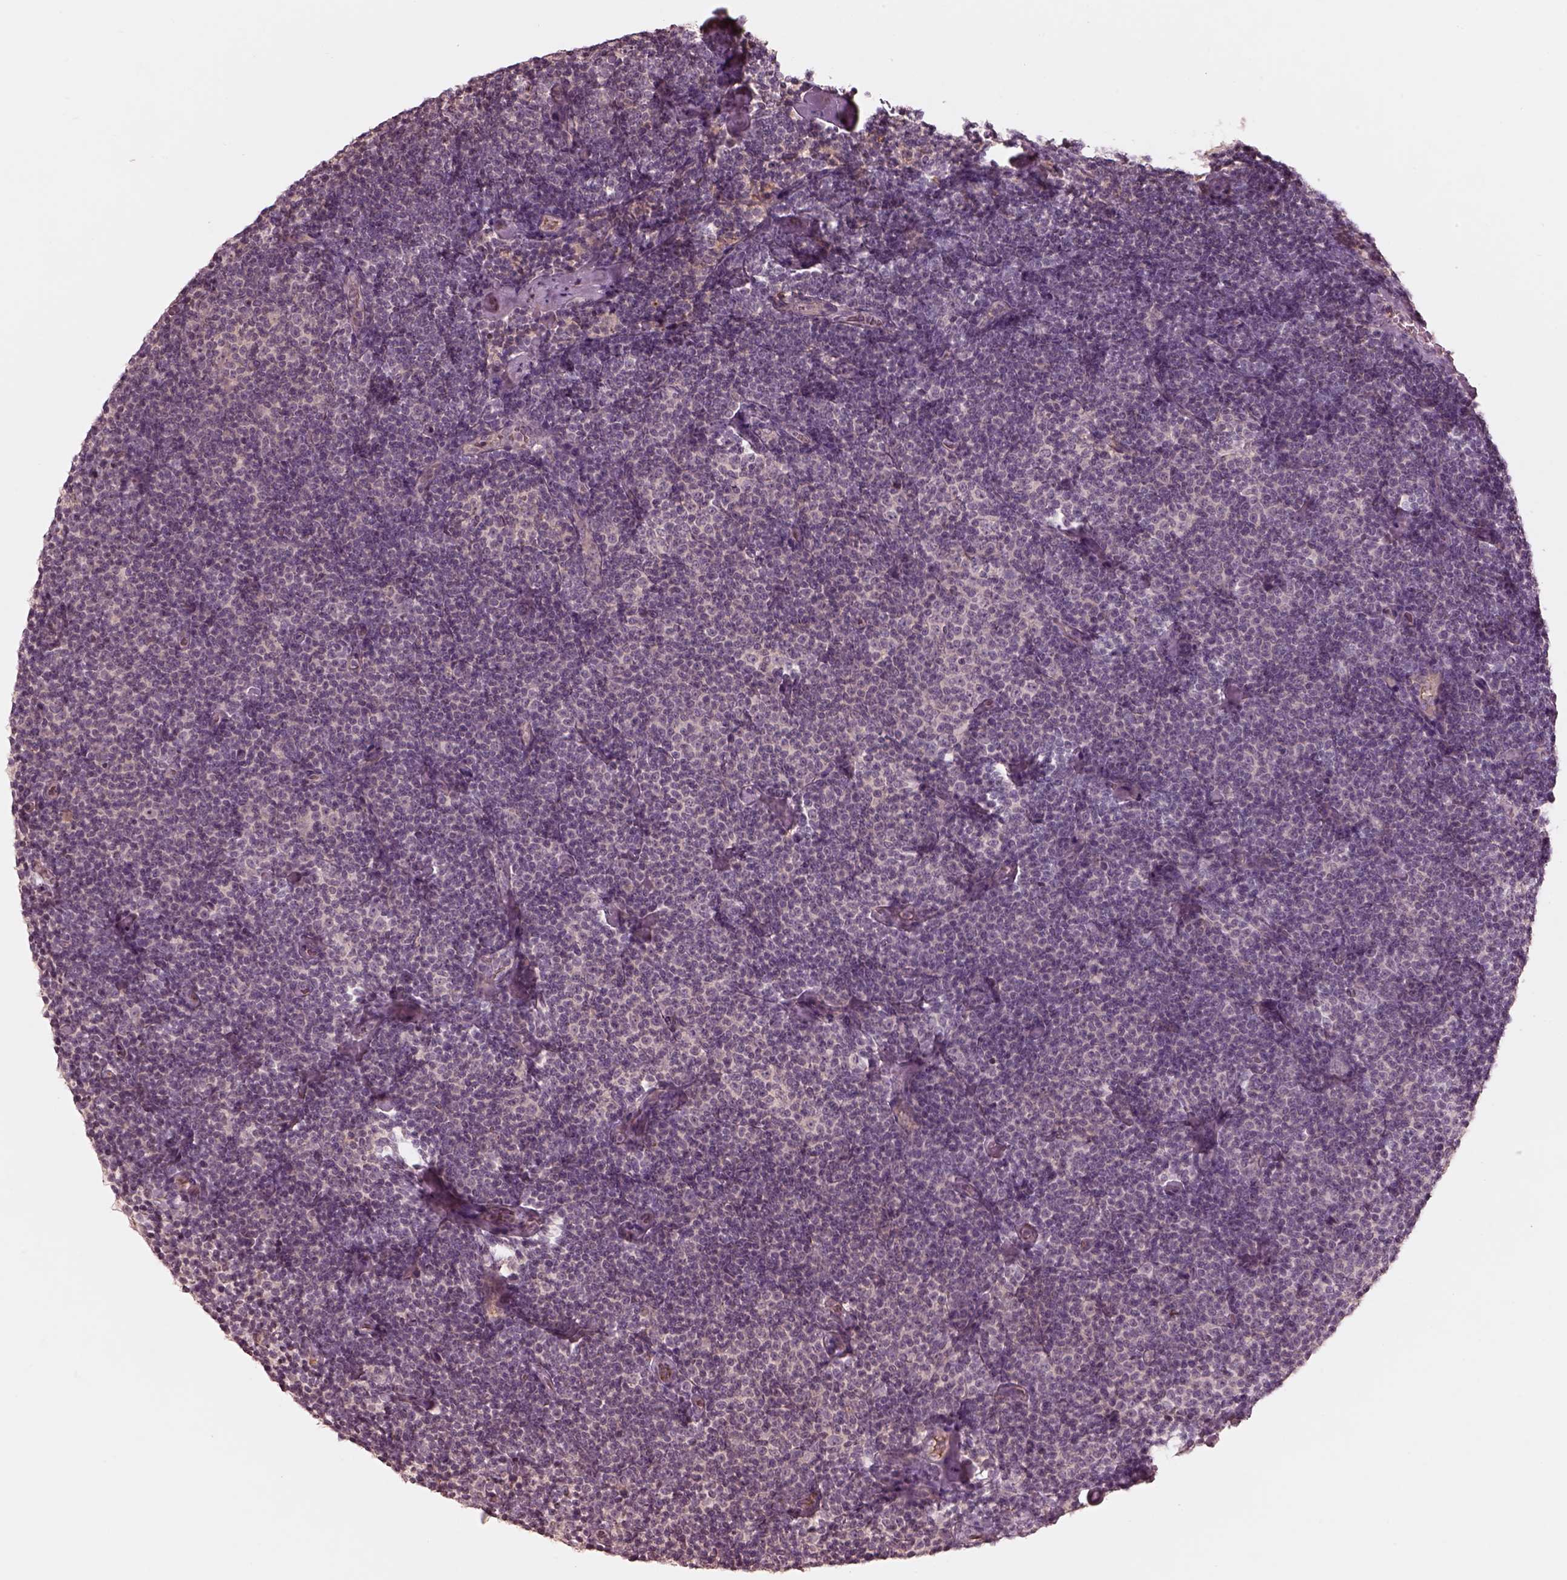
{"staining": {"intensity": "negative", "quantity": "none", "location": "none"}, "tissue": "lymphoma", "cell_type": "Tumor cells", "image_type": "cancer", "snomed": [{"axis": "morphology", "description": "Malignant lymphoma, non-Hodgkin's type, Low grade"}, {"axis": "topography", "description": "Lymph node"}], "caption": "Tumor cells are negative for protein expression in human malignant lymphoma, non-Hodgkin's type (low-grade).", "gene": "TF", "patient": {"sex": "male", "age": 81}}